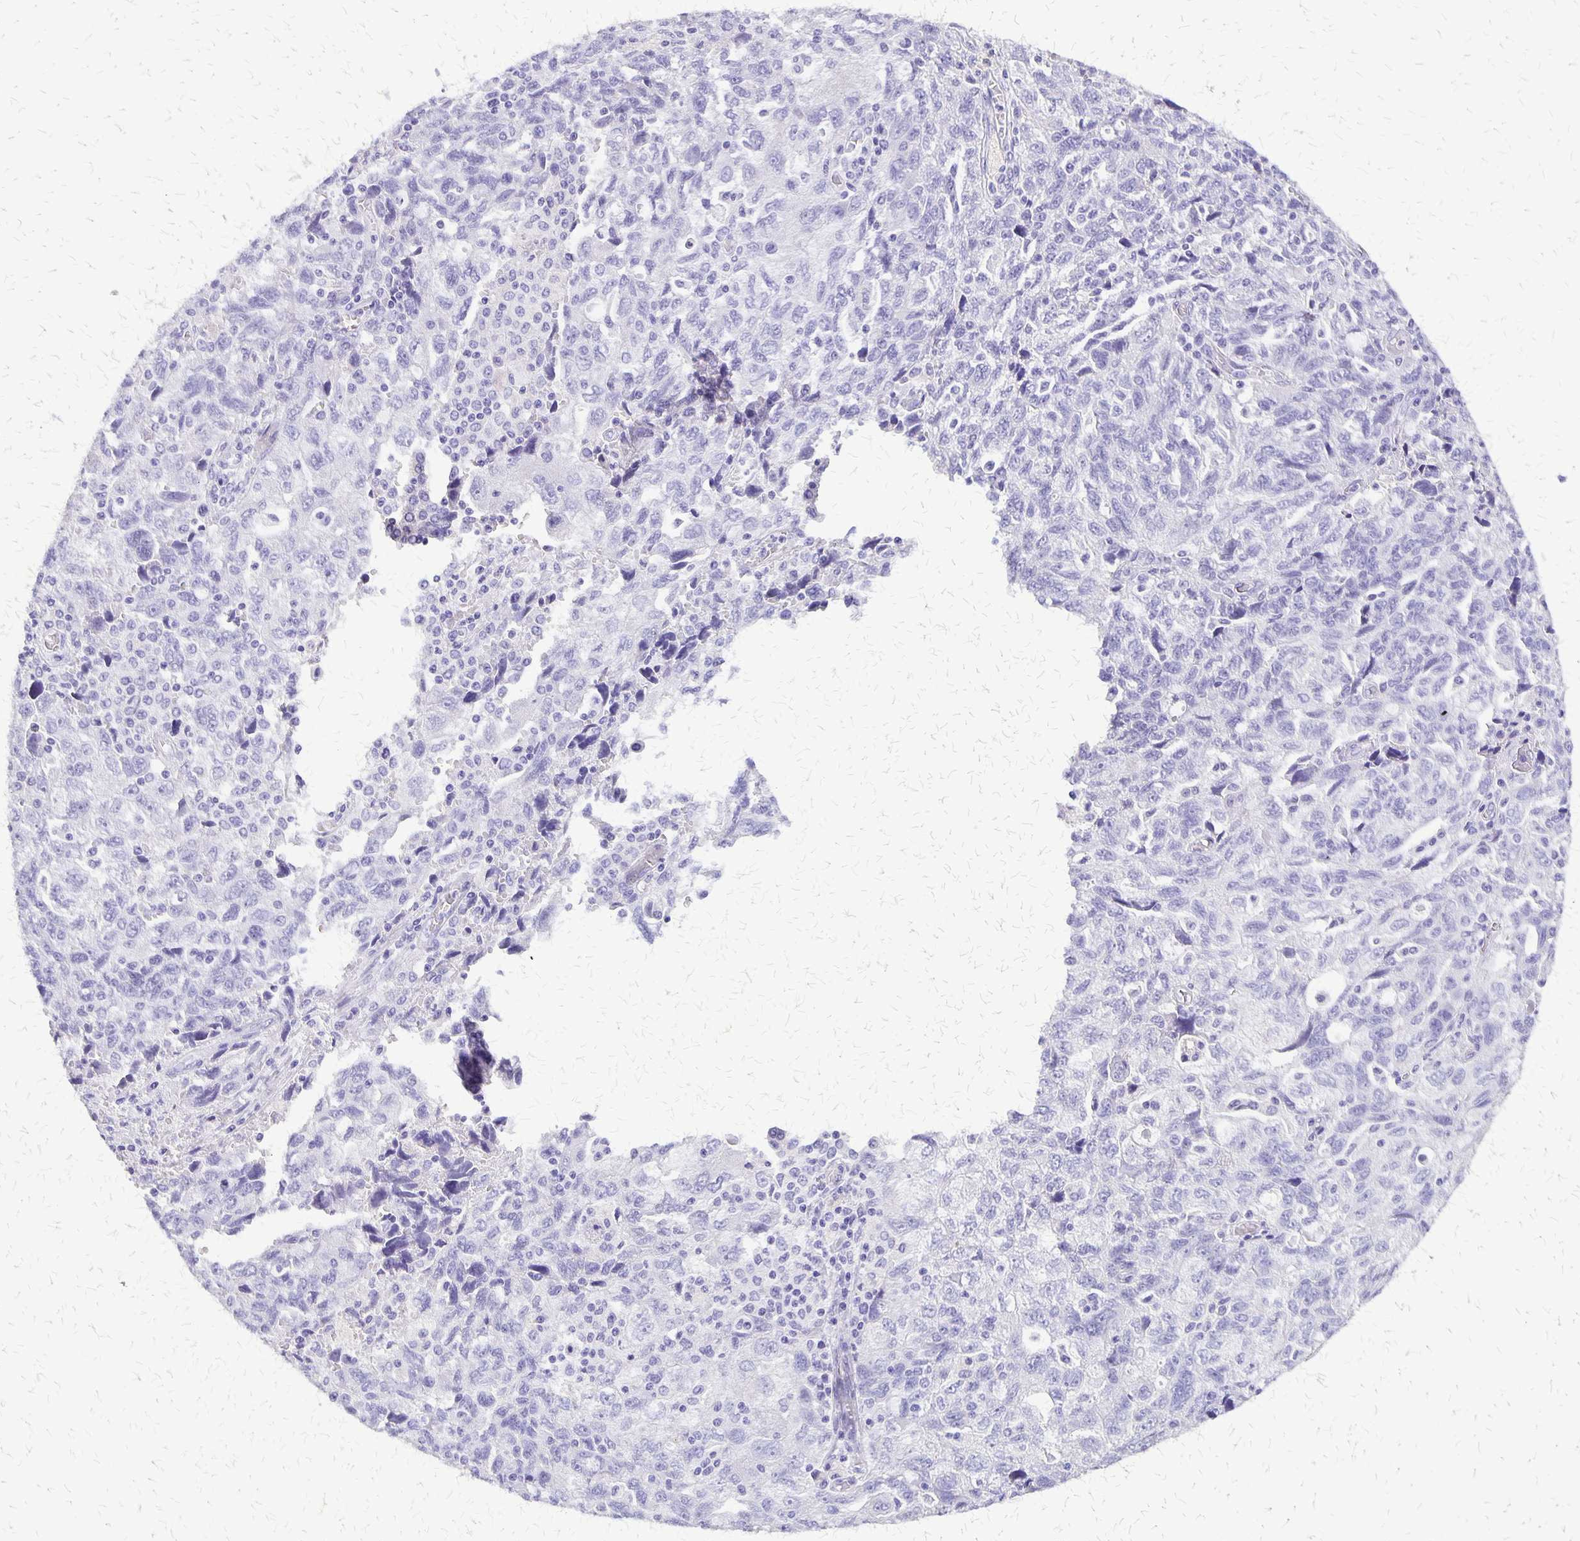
{"staining": {"intensity": "negative", "quantity": "none", "location": "none"}, "tissue": "ovarian cancer", "cell_type": "Tumor cells", "image_type": "cancer", "snomed": [{"axis": "morphology", "description": "Carcinoma, NOS"}, {"axis": "morphology", "description": "Cystadenocarcinoma, serous, NOS"}, {"axis": "topography", "description": "Ovary"}], "caption": "This is a photomicrograph of immunohistochemistry (IHC) staining of ovarian cancer (serous cystadenocarcinoma), which shows no expression in tumor cells.", "gene": "SLC13A2", "patient": {"sex": "female", "age": 69}}